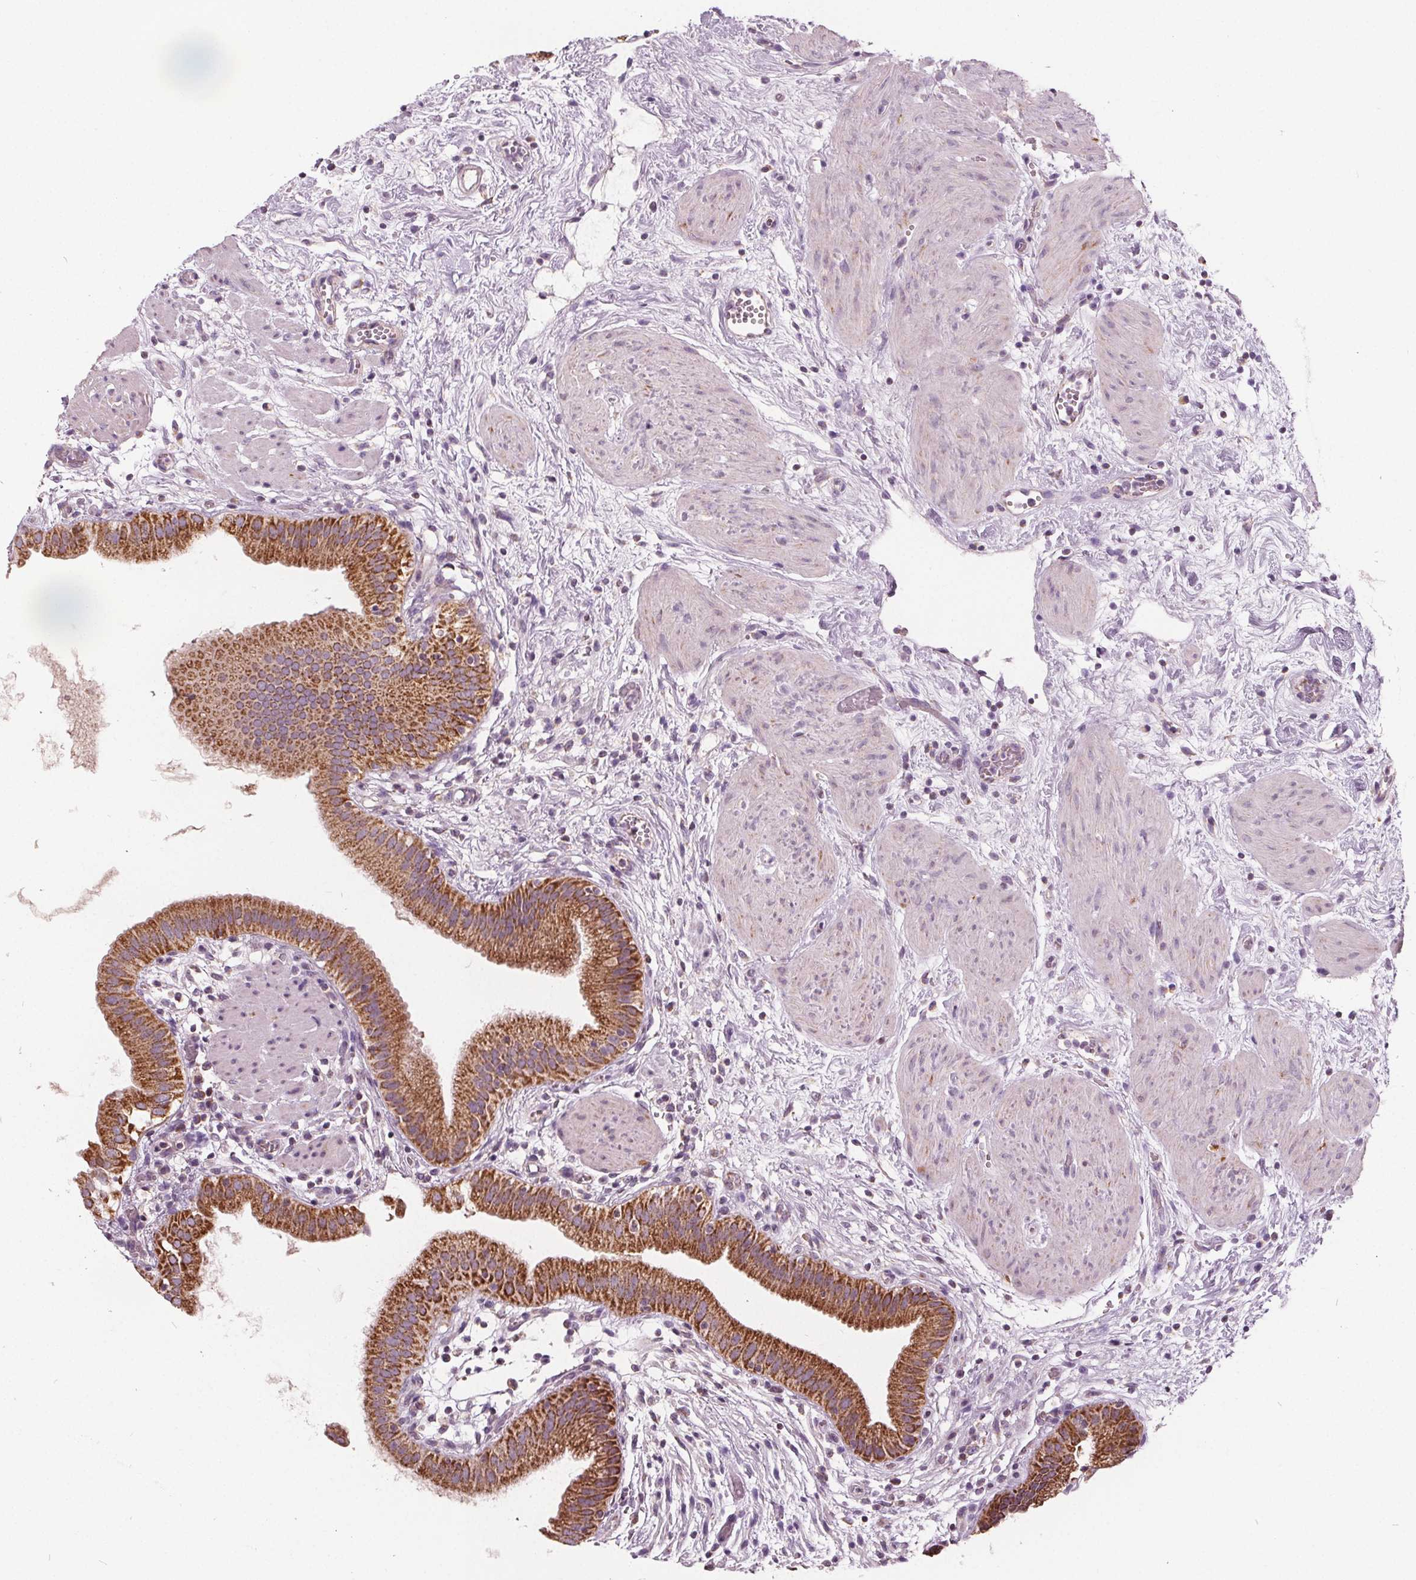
{"staining": {"intensity": "strong", "quantity": ">75%", "location": "cytoplasmic/membranous"}, "tissue": "gallbladder", "cell_type": "Glandular cells", "image_type": "normal", "snomed": [{"axis": "morphology", "description": "Normal tissue, NOS"}, {"axis": "topography", "description": "Gallbladder"}], "caption": "A high-resolution micrograph shows immunohistochemistry staining of unremarkable gallbladder, which demonstrates strong cytoplasmic/membranous staining in about >75% of glandular cells. (Brightfield microscopy of DAB IHC at high magnification).", "gene": "ECI2", "patient": {"sex": "female", "age": 65}}